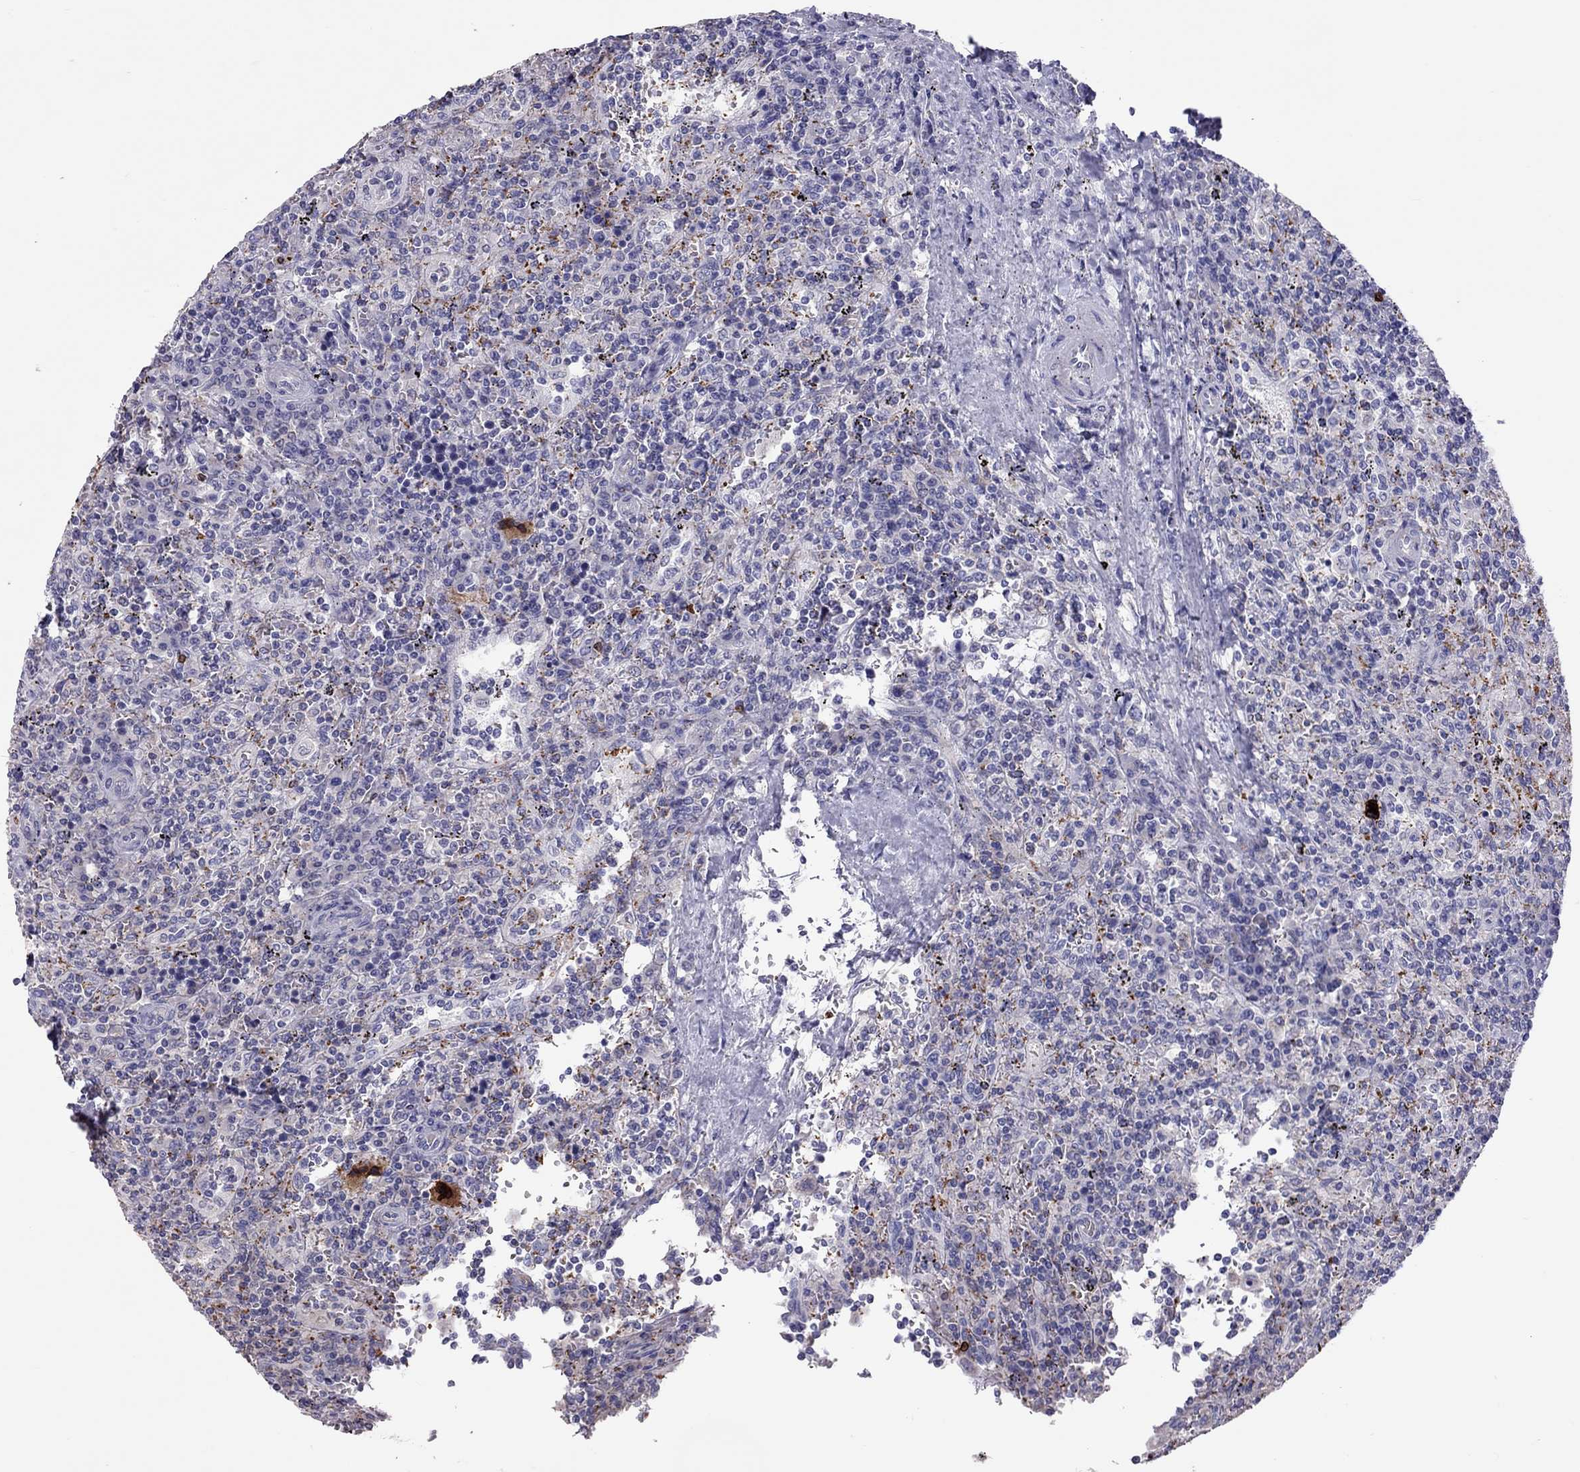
{"staining": {"intensity": "negative", "quantity": "none", "location": "none"}, "tissue": "lymphoma", "cell_type": "Tumor cells", "image_type": "cancer", "snomed": [{"axis": "morphology", "description": "Malignant lymphoma, non-Hodgkin's type, Low grade"}, {"axis": "topography", "description": "Spleen"}], "caption": "Malignant lymphoma, non-Hodgkin's type (low-grade) stained for a protein using IHC exhibits no positivity tumor cells.", "gene": "ADORA2A", "patient": {"sex": "male", "age": 62}}